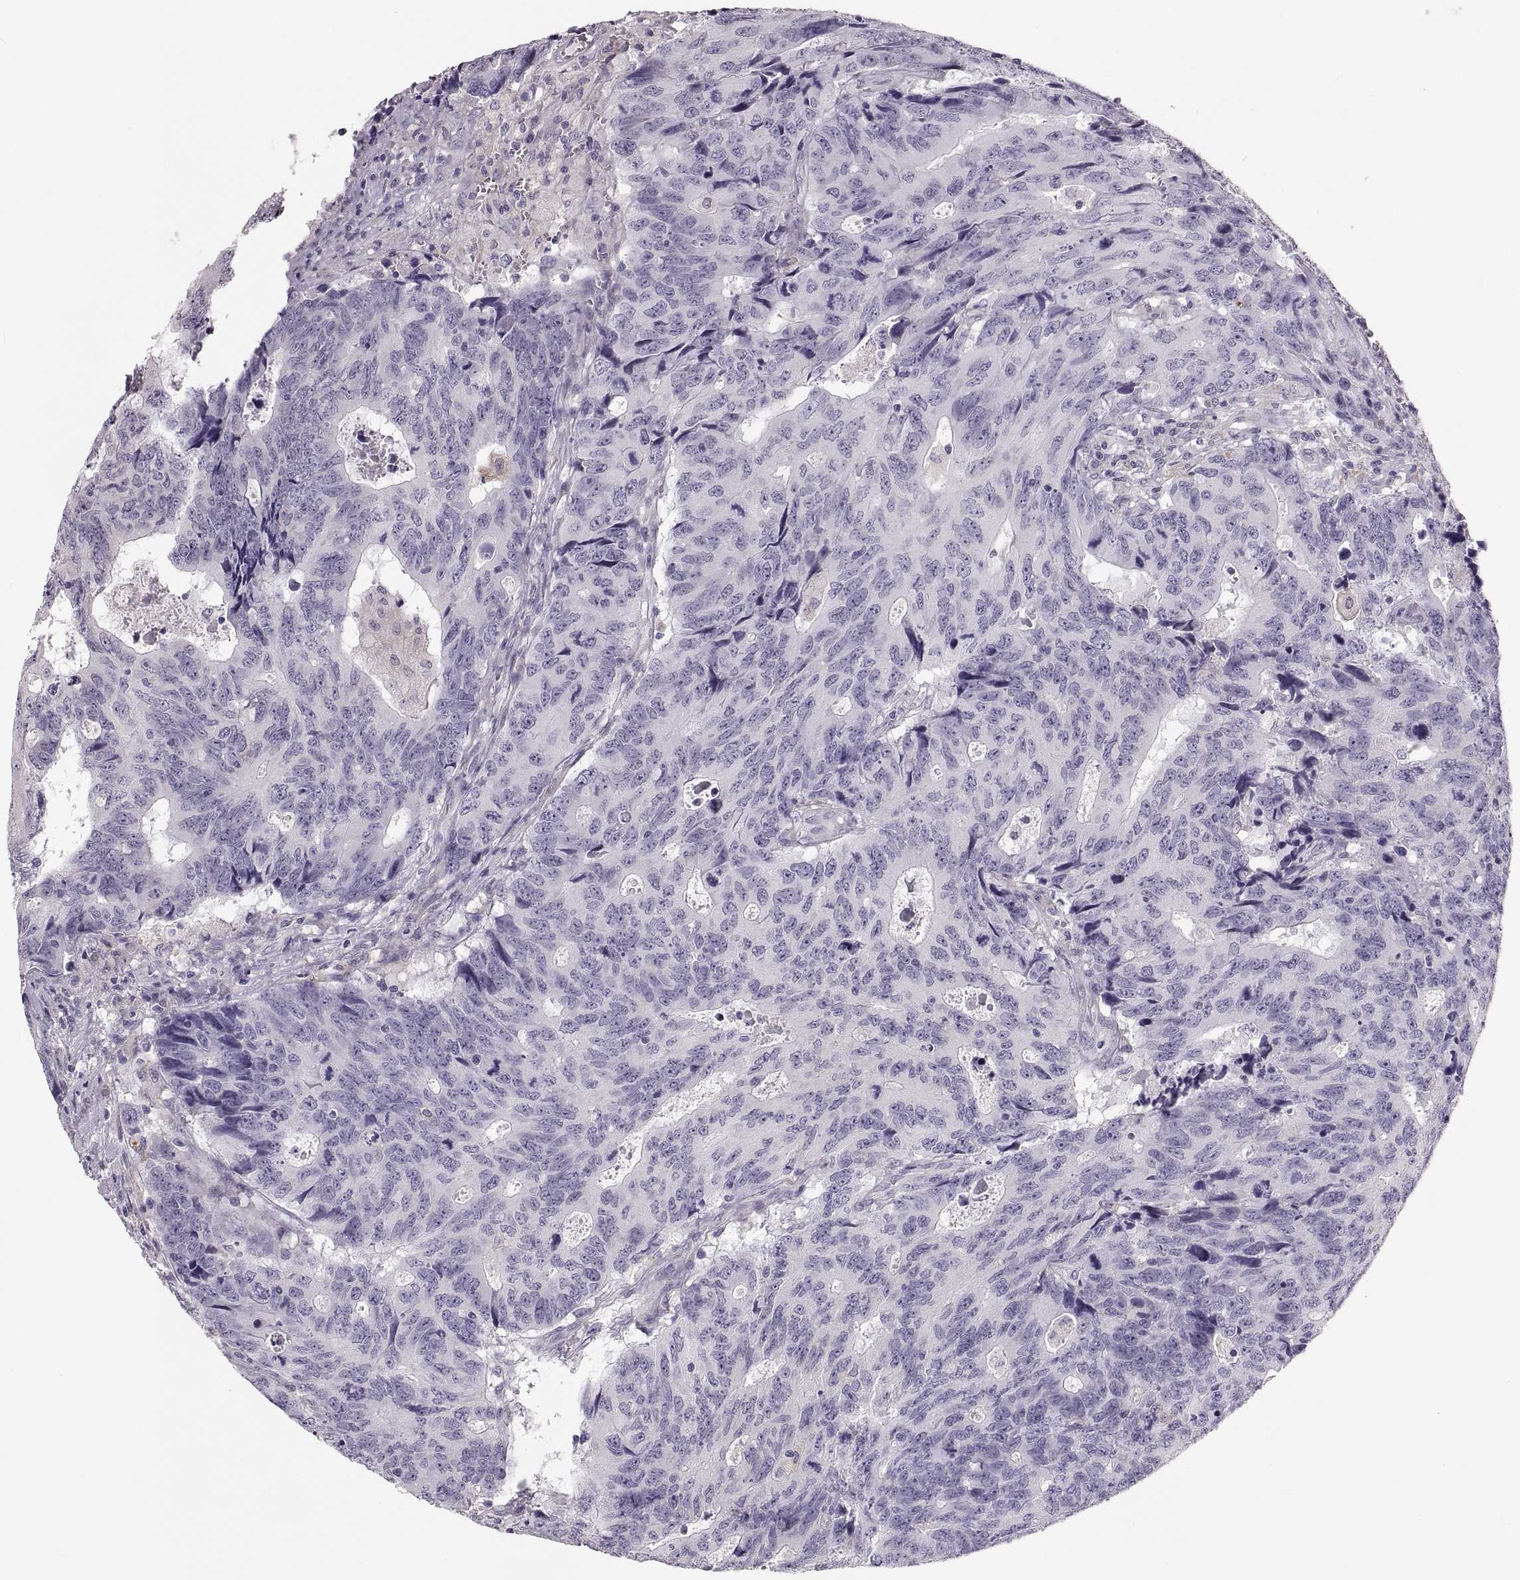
{"staining": {"intensity": "negative", "quantity": "none", "location": "none"}, "tissue": "colorectal cancer", "cell_type": "Tumor cells", "image_type": "cancer", "snomed": [{"axis": "morphology", "description": "Adenocarcinoma, NOS"}, {"axis": "topography", "description": "Colon"}], "caption": "DAB immunohistochemical staining of colorectal cancer (adenocarcinoma) shows no significant staining in tumor cells.", "gene": "RUNDC3A", "patient": {"sex": "female", "age": 77}}